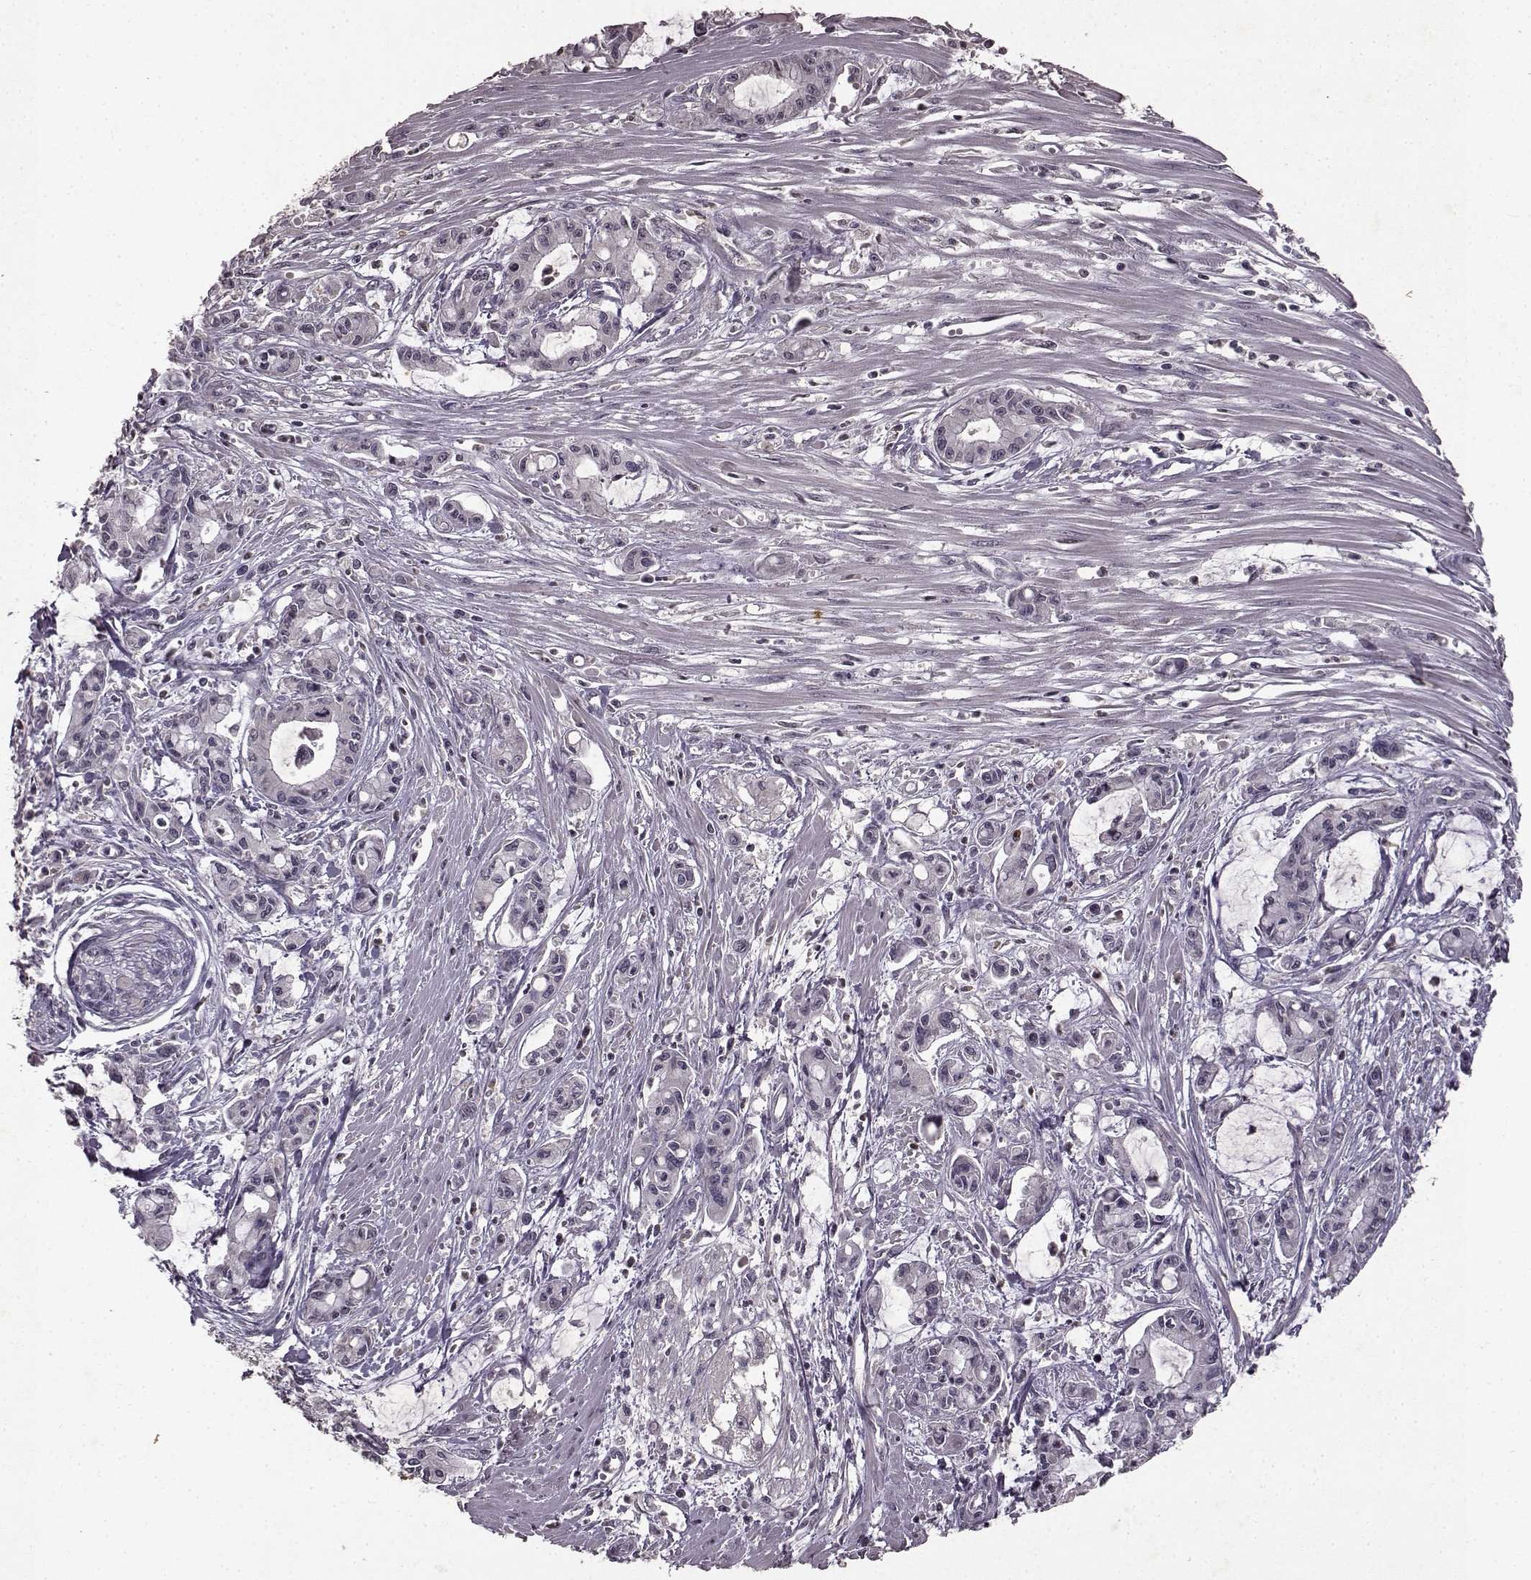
{"staining": {"intensity": "negative", "quantity": "none", "location": "none"}, "tissue": "pancreatic cancer", "cell_type": "Tumor cells", "image_type": "cancer", "snomed": [{"axis": "morphology", "description": "Adenocarcinoma, NOS"}, {"axis": "topography", "description": "Pancreas"}], "caption": "A micrograph of pancreatic cancer (adenocarcinoma) stained for a protein displays no brown staining in tumor cells.", "gene": "LHB", "patient": {"sex": "male", "age": 48}}